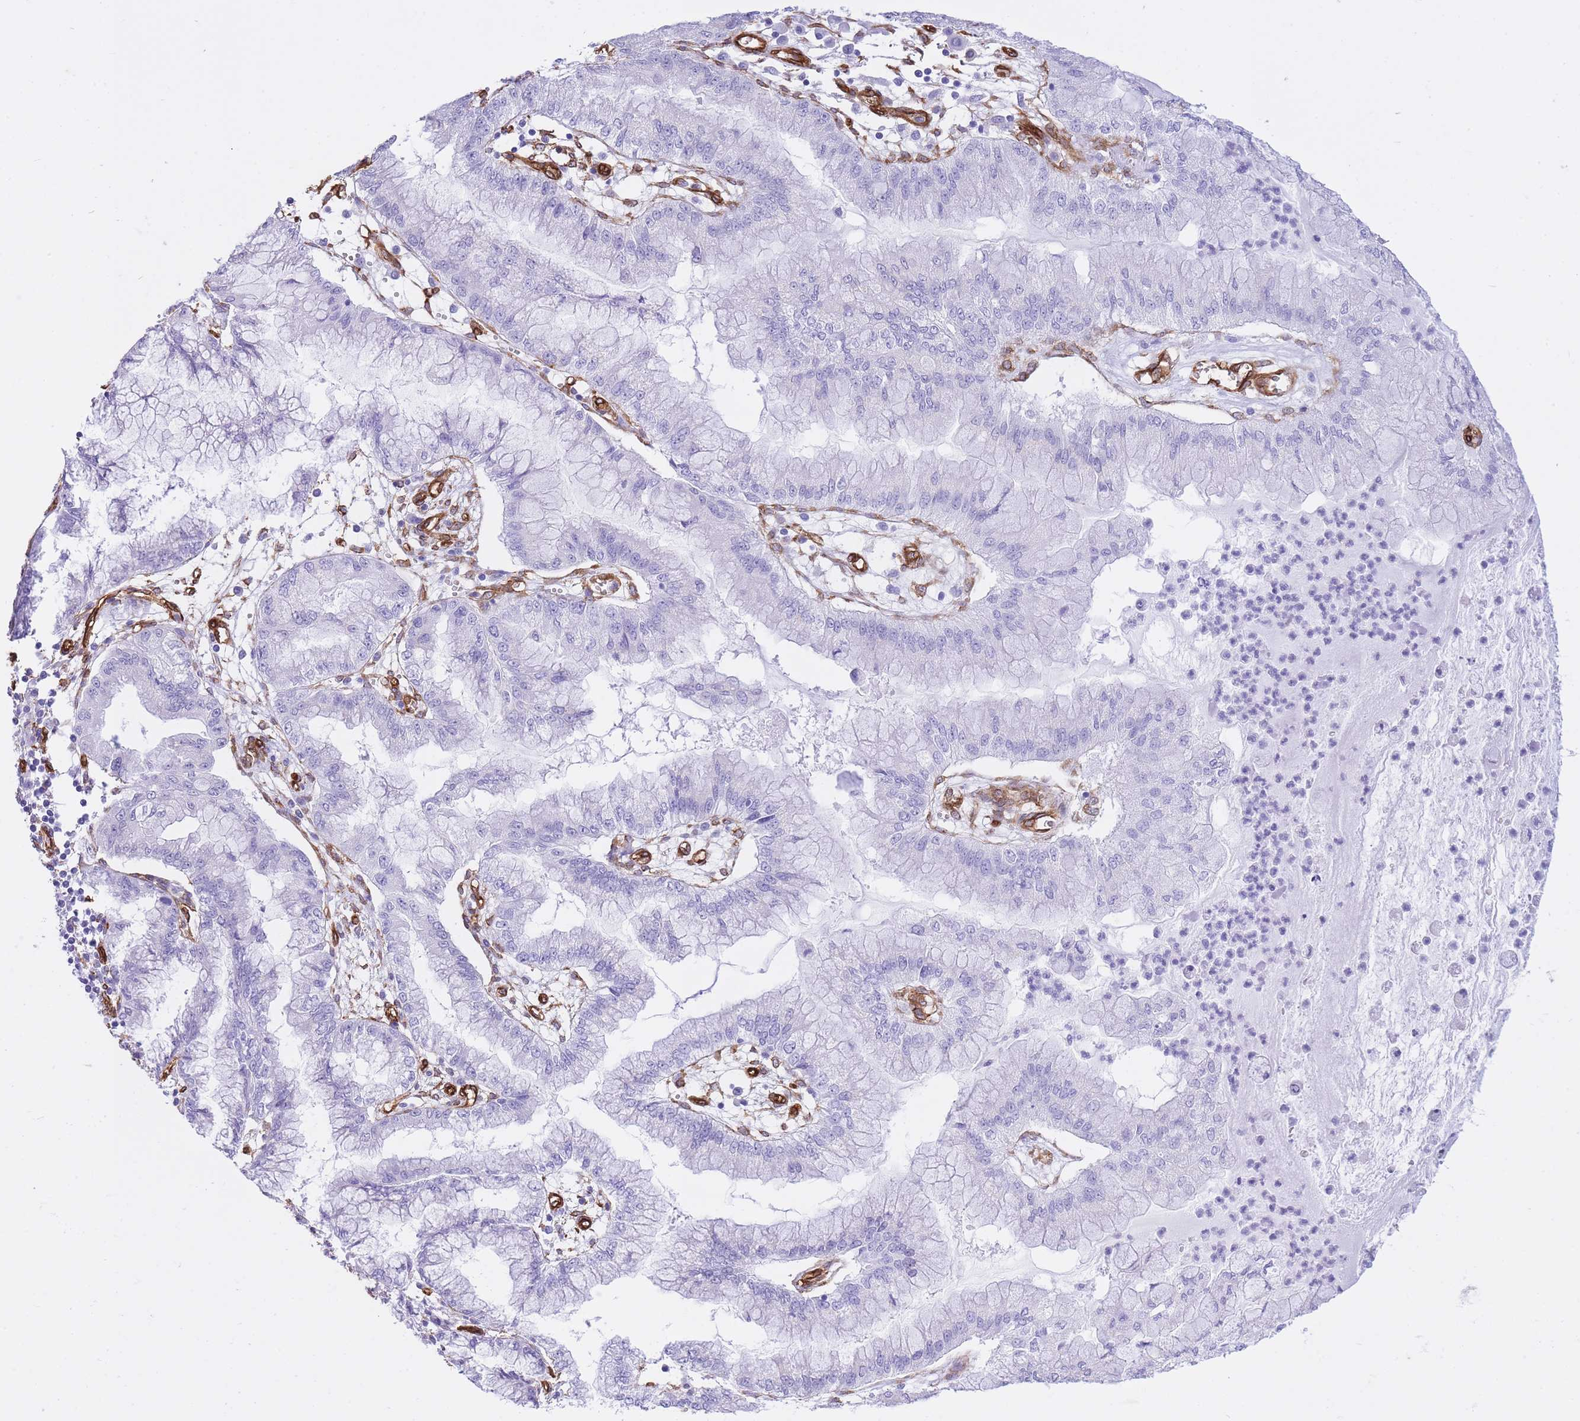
{"staining": {"intensity": "negative", "quantity": "none", "location": "none"}, "tissue": "pancreatic cancer", "cell_type": "Tumor cells", "image_type": "cancer", "snomed": [{"axis": "morphology", "description": "Adenocarcinoma, NOS"}, {"axis": "topography", "description": "Pancreas"}], "caption": "There is no significant staining in tumor cells of pancreatic cancer (adenocarcinoma). Brightfield microscopy of immunohistochemistry (IHC) stained with DAB (brown) and hematoxylin (blue), captured at high magnification.", "gene": "CAVIN1", "patient": {"sex": "male", "age": 73}}